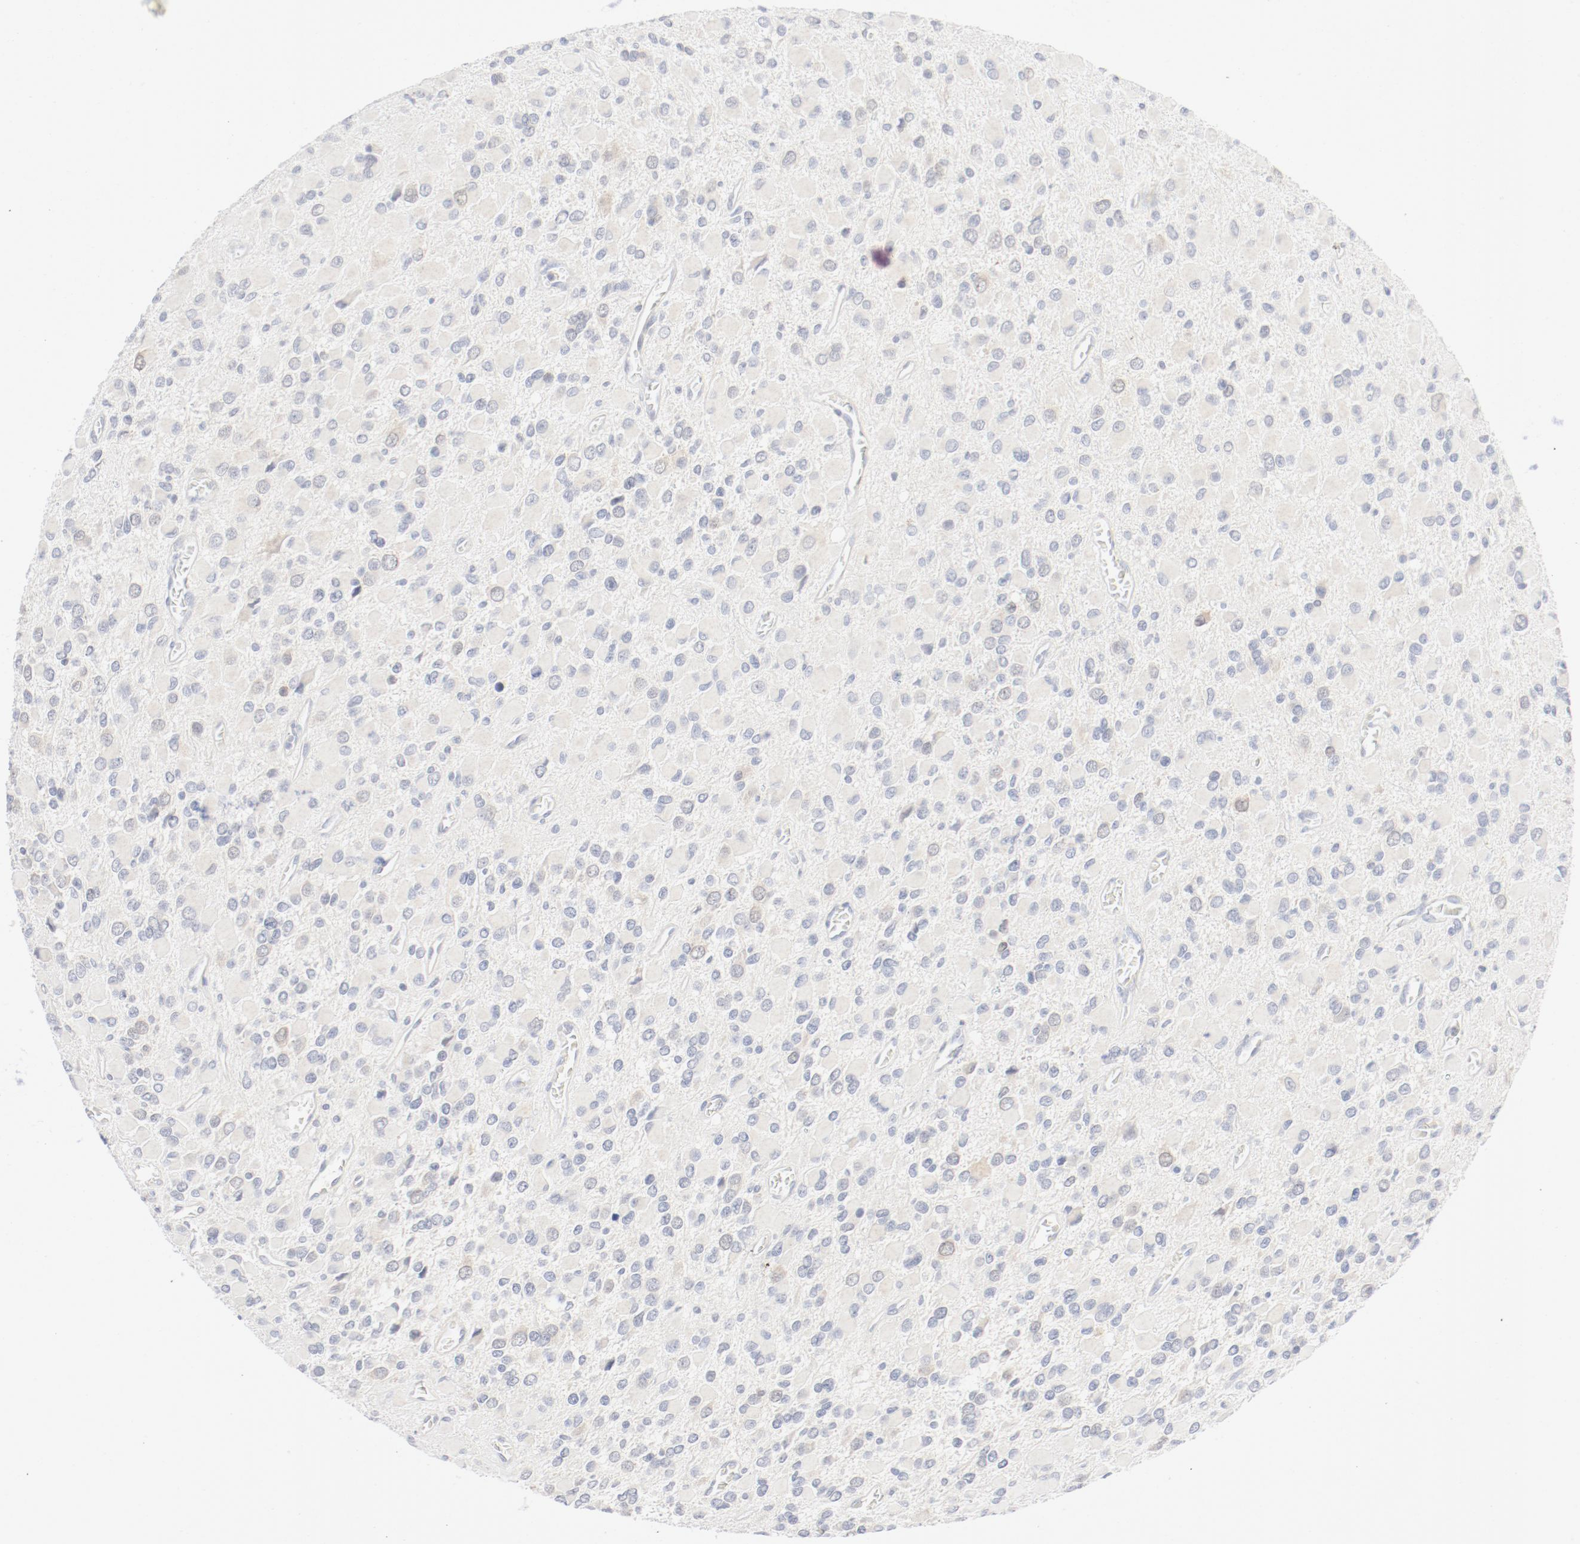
{"staining": {"intensity": "weak", "quantity": "<25%", "location": "cytoplasmic/membranous"}, "tissue": "glioma", "cell_type": "Tumor cells", "image_type": "cancer", "snomed": [{"axis": "morphology", "description": "Glioma, malignant, Low grade"}, {"axis": "topography", "description": "Brain"}], "caption": "Tumor cells are negative for protein expression in human low-grade glioma (malignant).", "gene": "PGM1", "patient": {"sex": "male", "age": 42}}